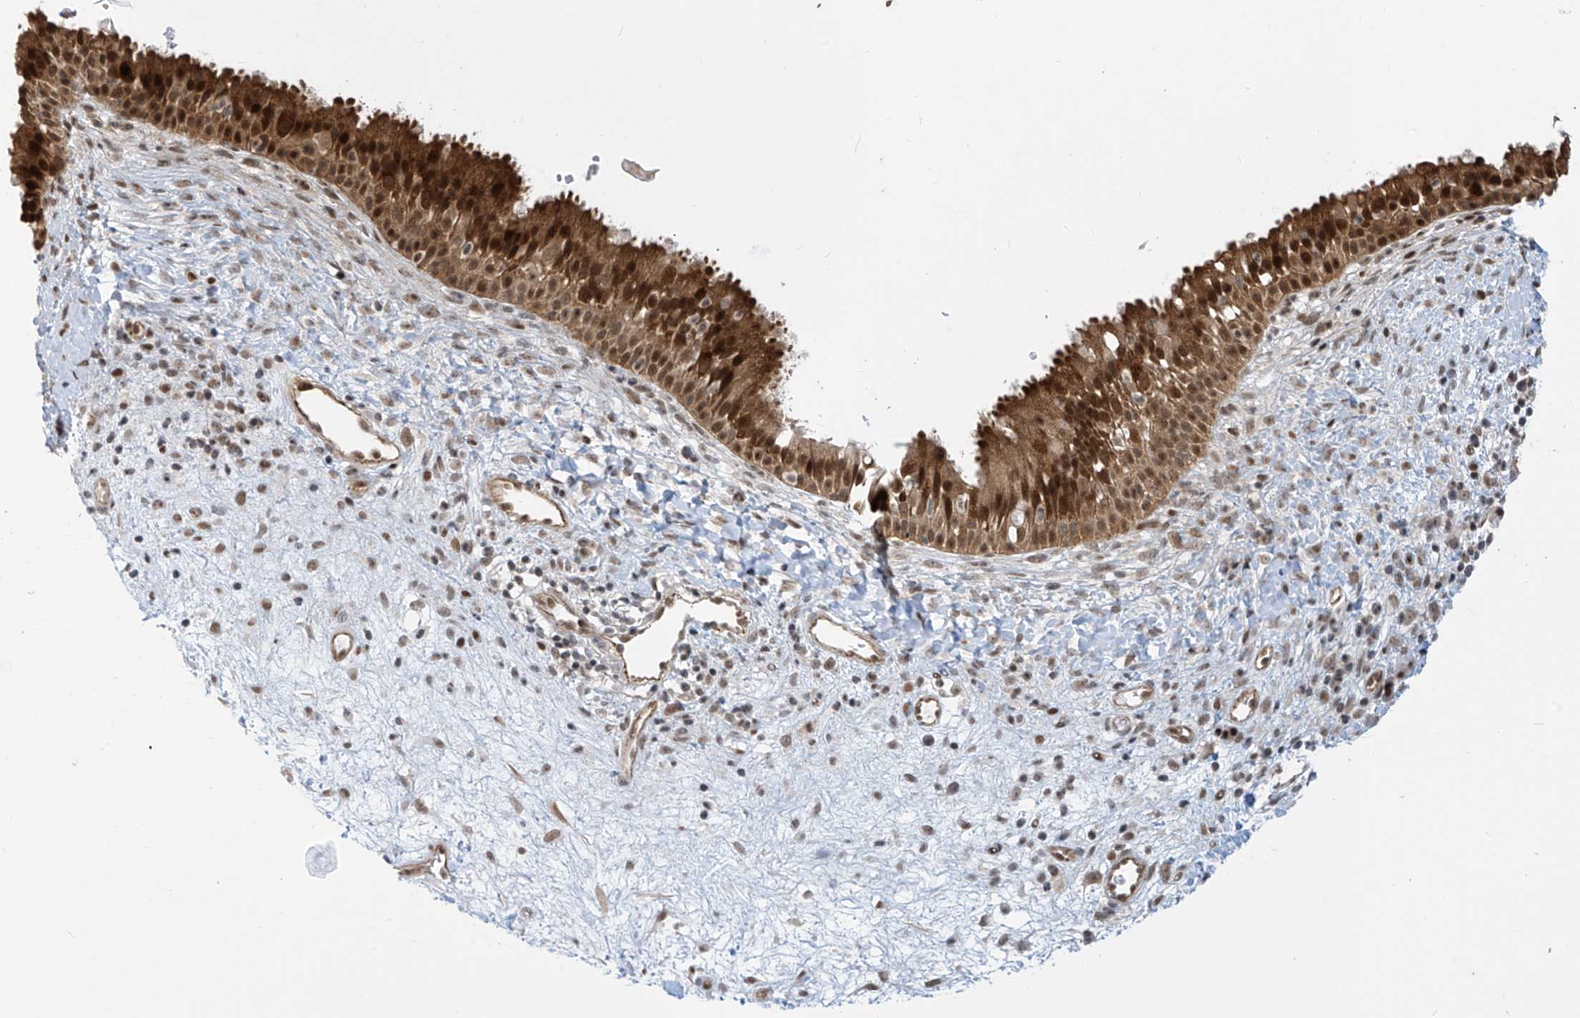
{"staining": {"intensity": "strong", "quantity": ">75%", "location": "cytoplasmic/membranous,nuclear"}, "tissue": "nasopharynx", "cell_type": "Respiratory epithelial cells", "image_type": "normal", "snomed": [{"axis": "morphology", "description": "Normal tissue, NOS"}, {"axis": "topography", "description": "Nasopharynx"}], "caption": "Protein expression analysis of unremarkable nasopharynx exhibits strong cytoplasmic/membranous,nuclear positivity in about >75% of respiratory epithelial cells.", "gene": "LAGE3", "patient": {"sex": "male", "age": 22}}